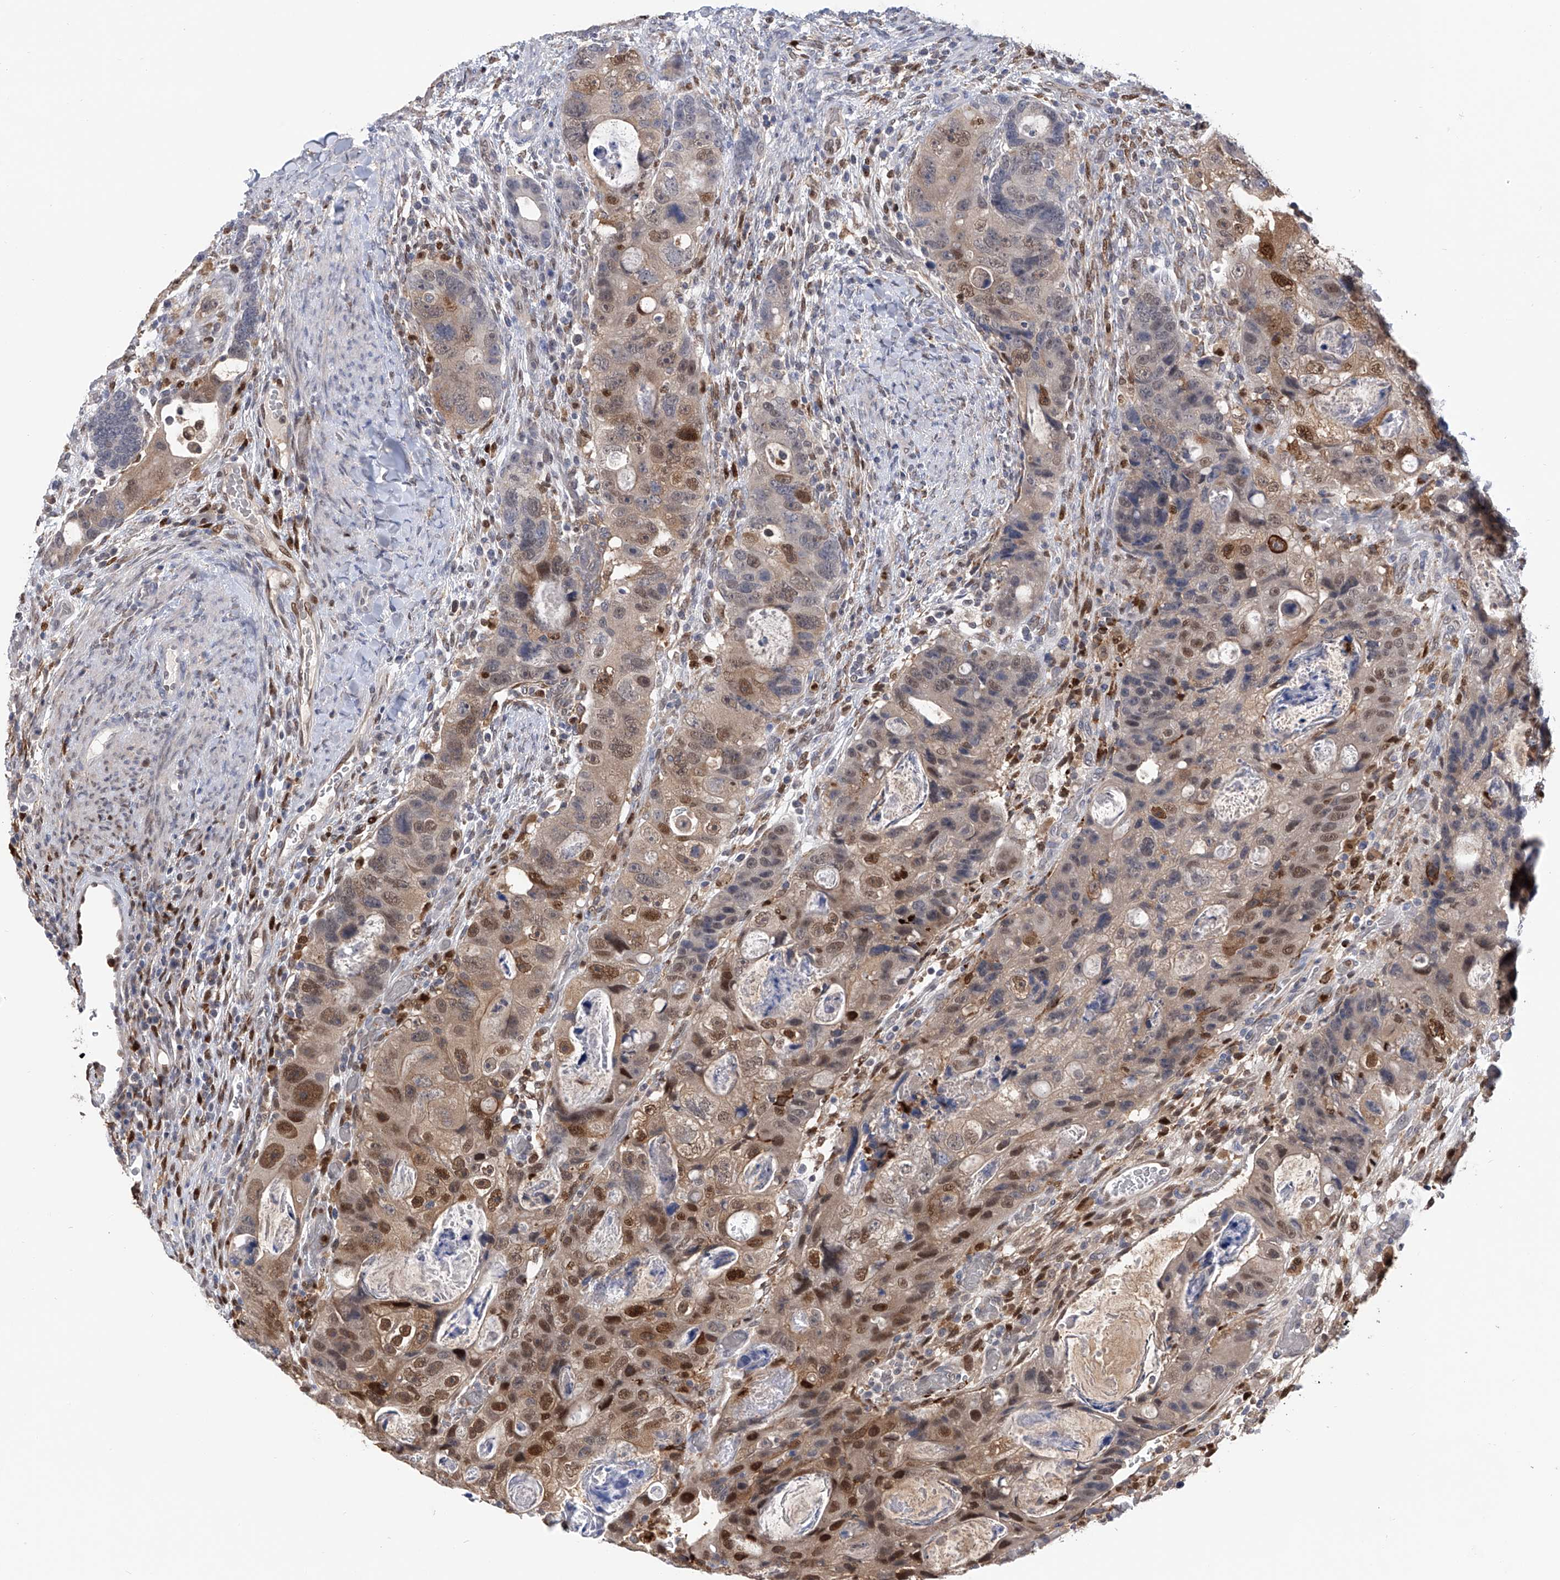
{"staining": {"intensity": "moderate", "quantity": "25%-75%", "location": "nuclear"}, "tissue": "colorectal cancer", "cell_type": "Tumor cells", "image_type": "cancer", "snomed": [{"axis": "morphology", "description": "Adenocarcinoma, NOS"}, {"axis": "topography", "description": "Rectum"}], "caption": "A brown stain shows moderate nuclear positivity of a protein in human colorectal cancer tumor cells.", "gene": "PHF20", "patient": {"sex": "male", "age": 59}}